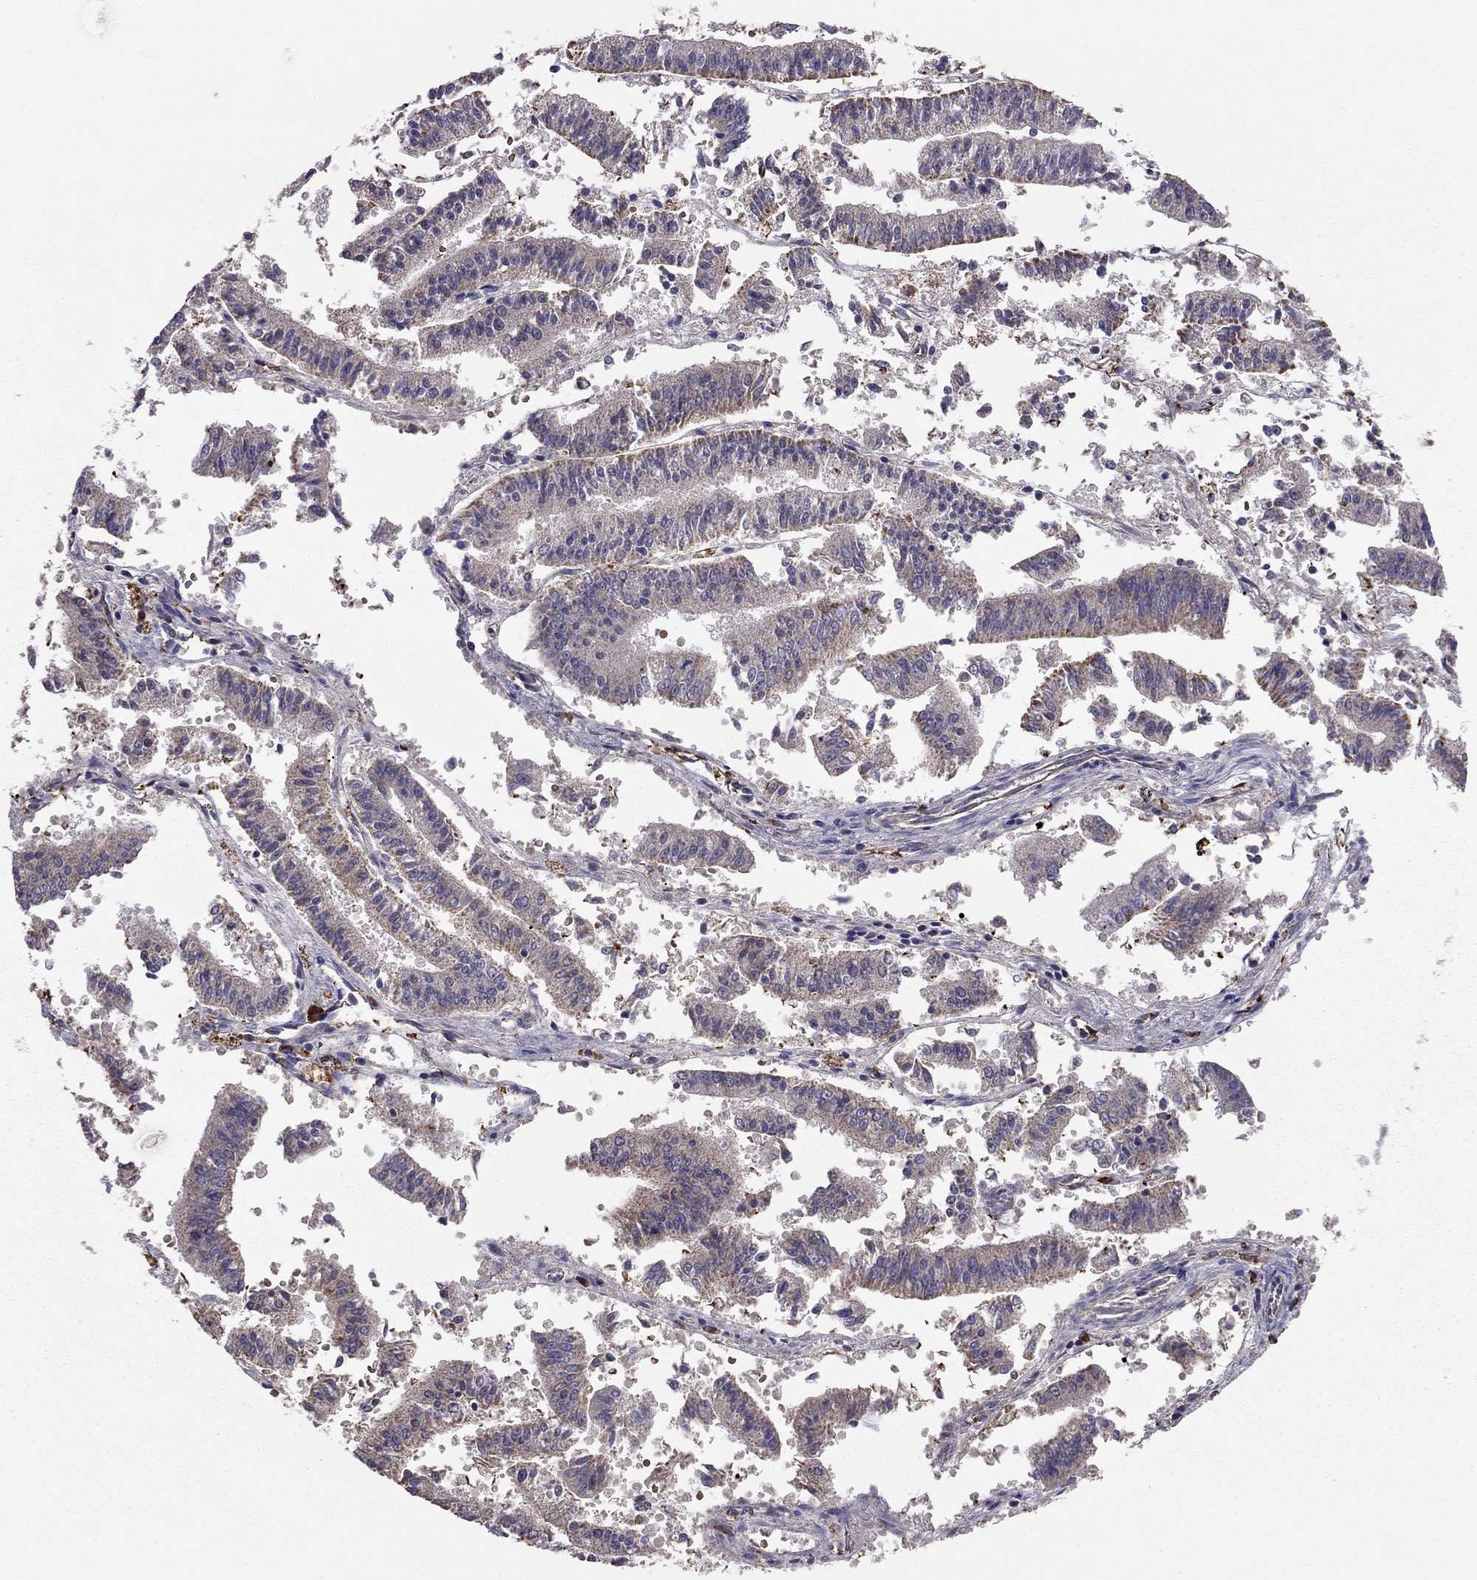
{"staining": {"intensity": "weak", "quantity": "25%-75%", "location": "cytoplasmic/membranous"}, "tissue": "endometrial cancer", "cell_type": "Tumor cells", "image_type": "cancer", "snomed": [{"axis": "morphology", "description": "Adenocarcinoma, NOS"}, {"axis": "topography", "description": "Endometrium"}], "caption": "The histopathology image exhibits a brown stain indicating the presence of a protein in the cytoplasmic/membranous of tumor cells in endometrial cancer (adenocarcinoma).", "gene": "PIK3CG", "patient": {"sex": "female", "age": 66}}